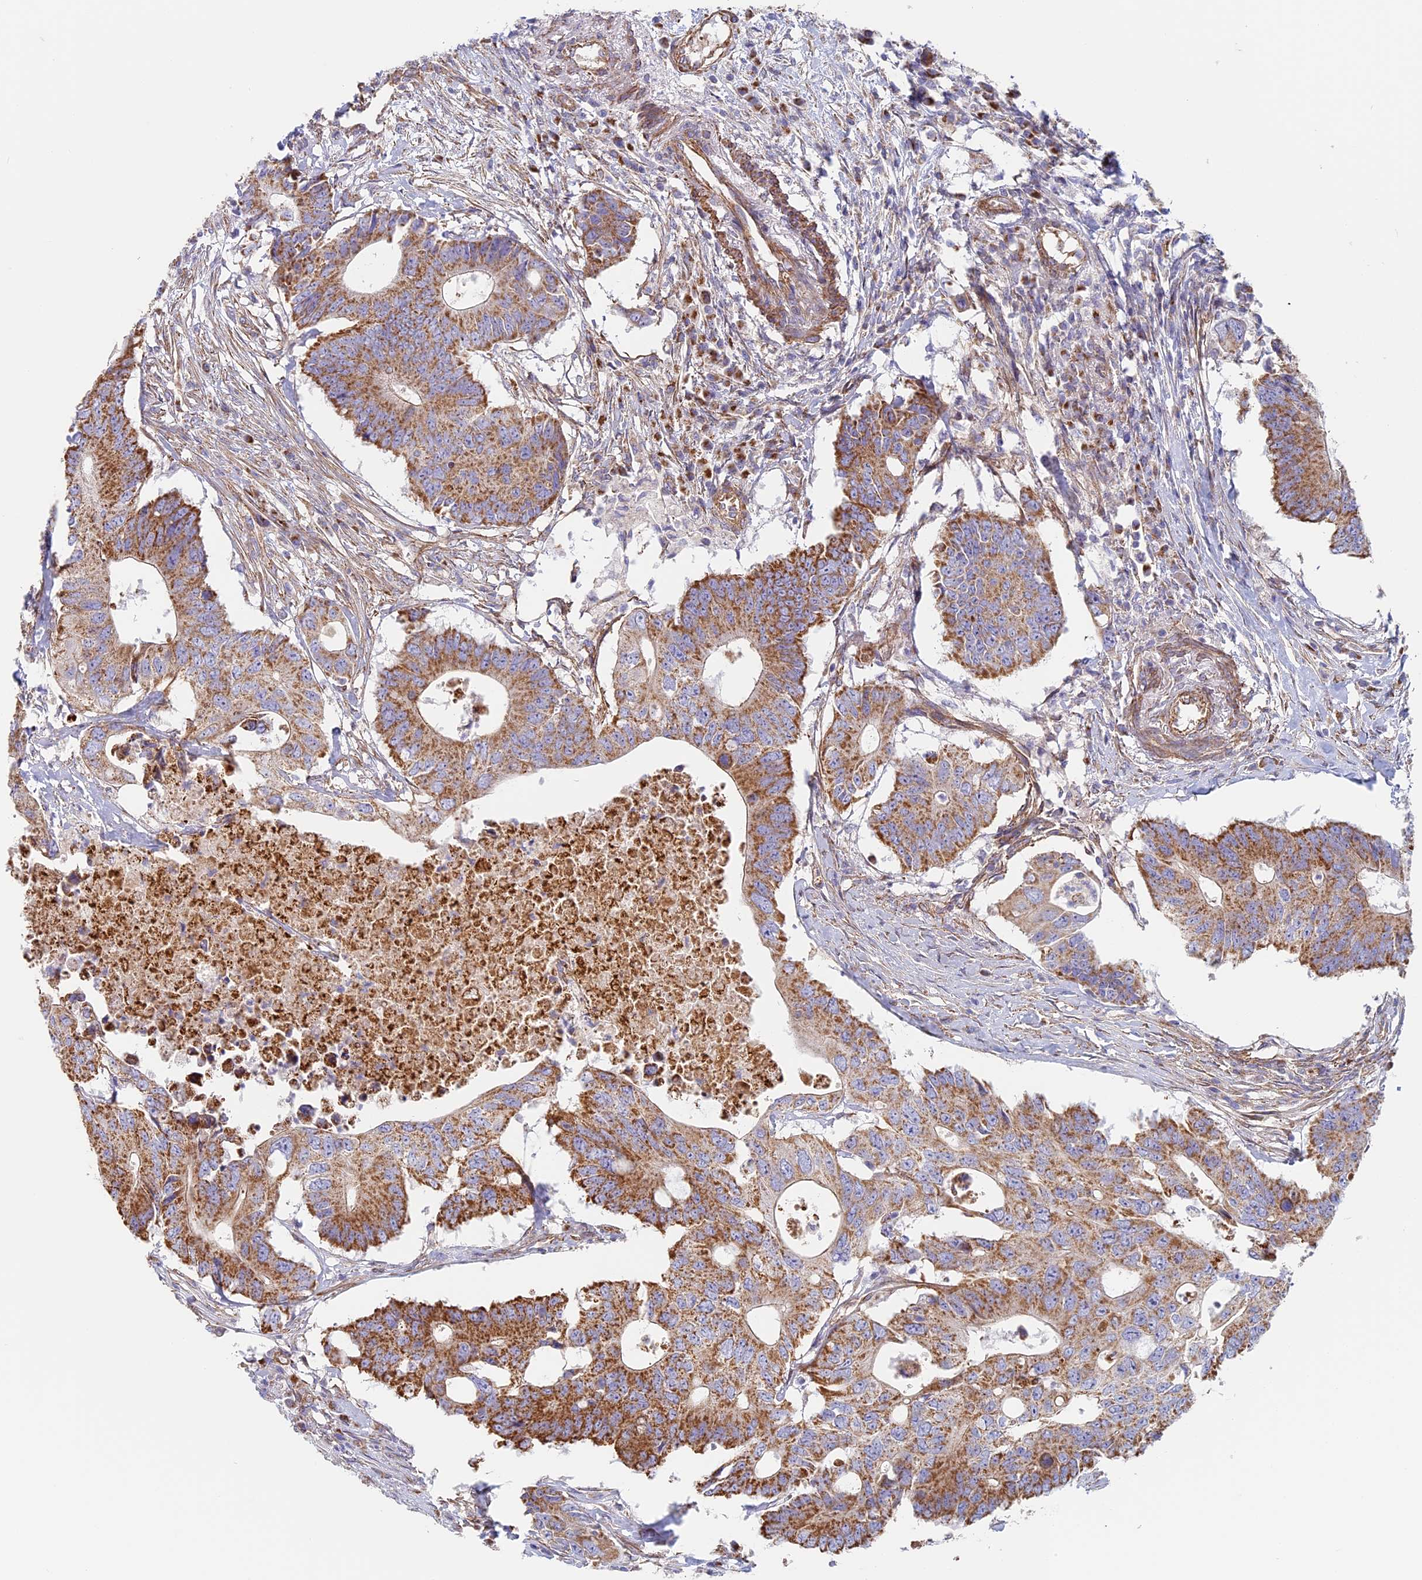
{"staining": {"intensity": "moderate", "quantity": ">75%", "location": "cytoplasmic/membranous"}, "tissue": "colorectal cancer", "cell_type": "Tumor cells", "image_type": "cancer", "snomed": [{"axis": "morphology", "description": "Adenocarcinoma, NOS"}, {"axis": "topography", "description": "Colon"}], "caption": "Immunohistochemical staining of human colorectal cancer demonstrates moderate cytoplasmic/membranous protein staining in about >75% of tumor cells.", "gene": "DDA1", "patient": {"sex": "male", "age": 71}}